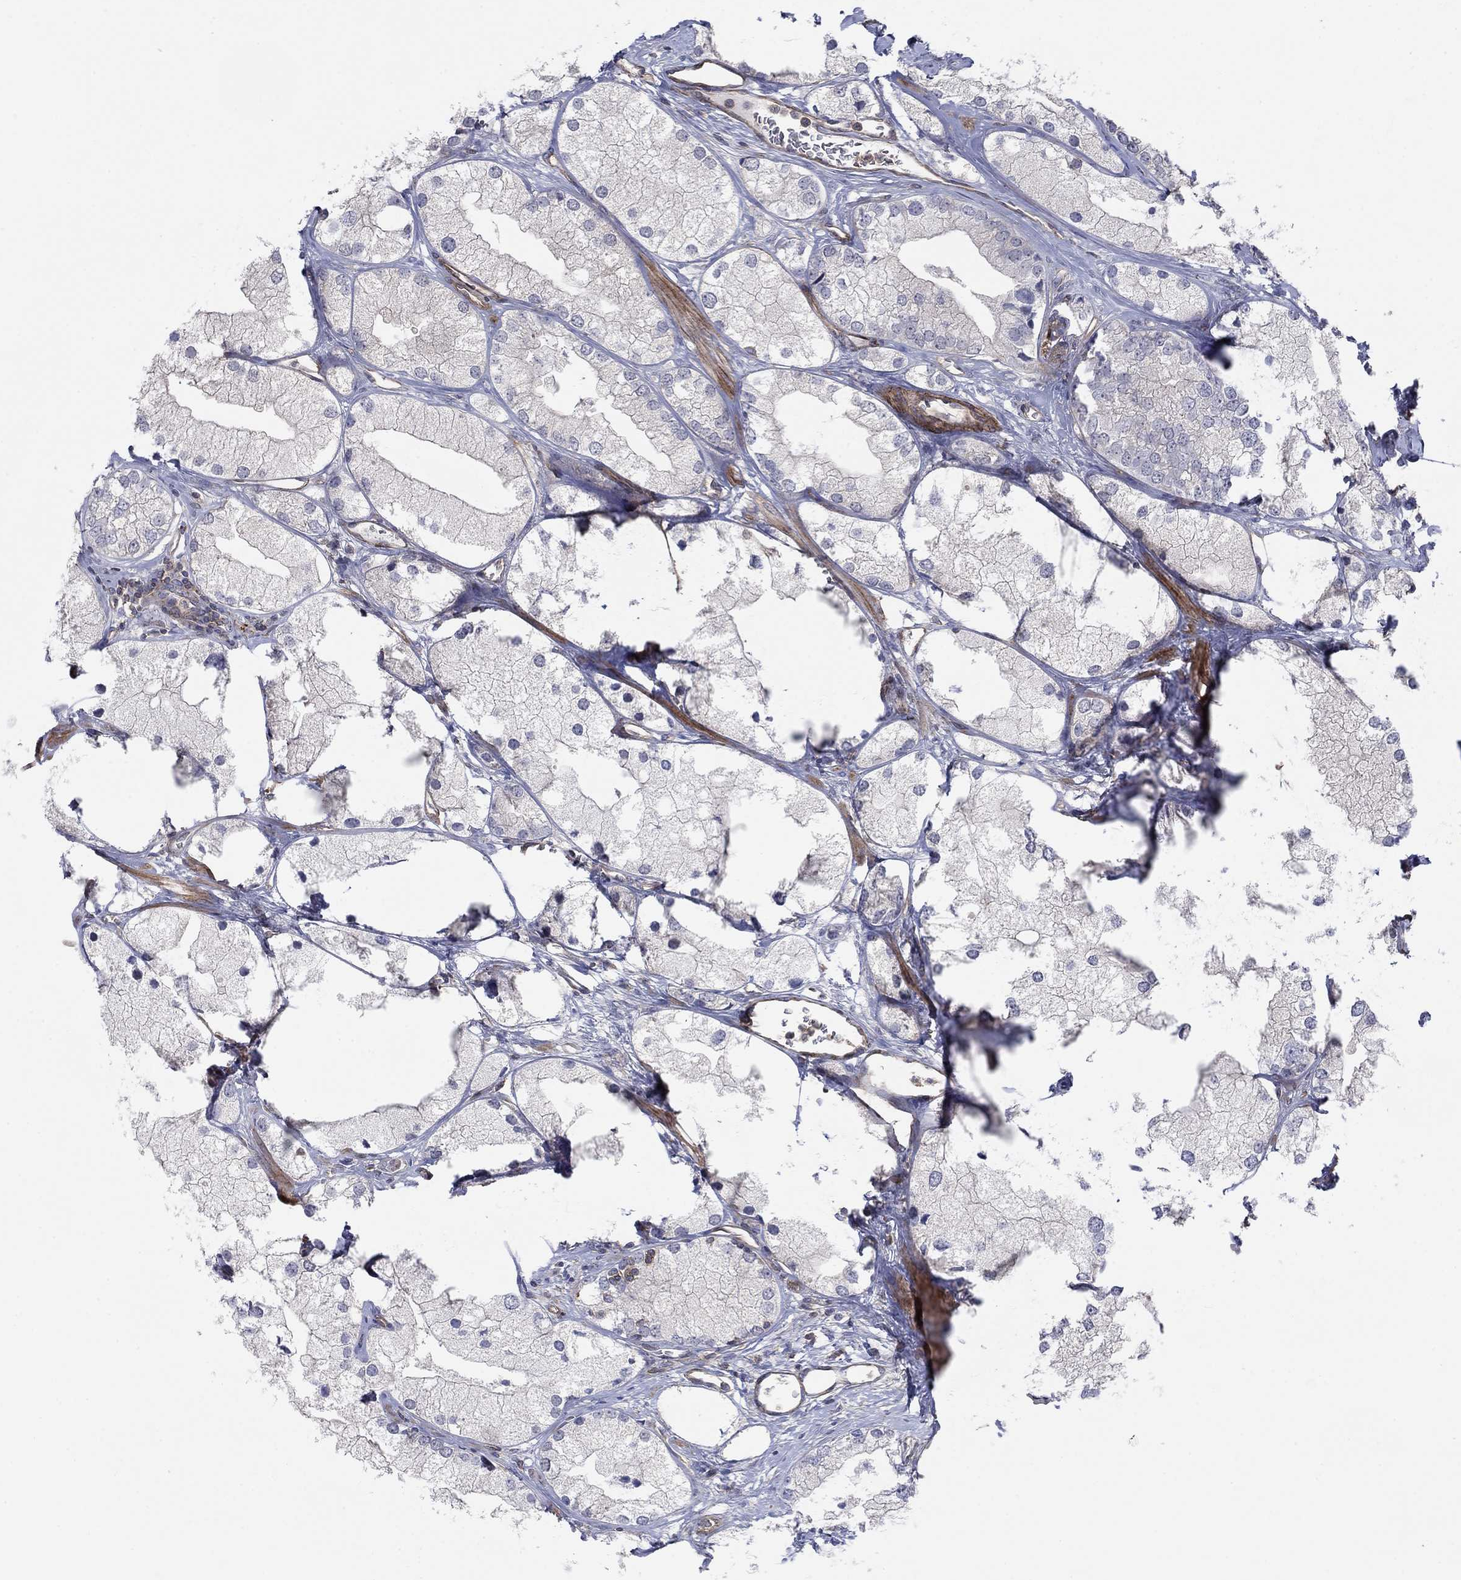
{"staining": {"intensity": "negative", "quantity": "none", "location": "none"}, "tissue": "prostate cancer", "cell_type": "Tumor cells", "image_type": "cancer", "snomed": [{"axis": "morphology", "description": "Adenocarcinoma, NOS"}, {"axis": "topography", "description": "Prostate and seminal vesicle, NOS"}, {"axis": "topography", "description": "Prostate"}], "caption": "Protein analysis of prostate adenocarcinoma reveals no significant positivity in tumor cells.", "gene": "PSD4", "patient": {"sex": "male", "age": 79}}